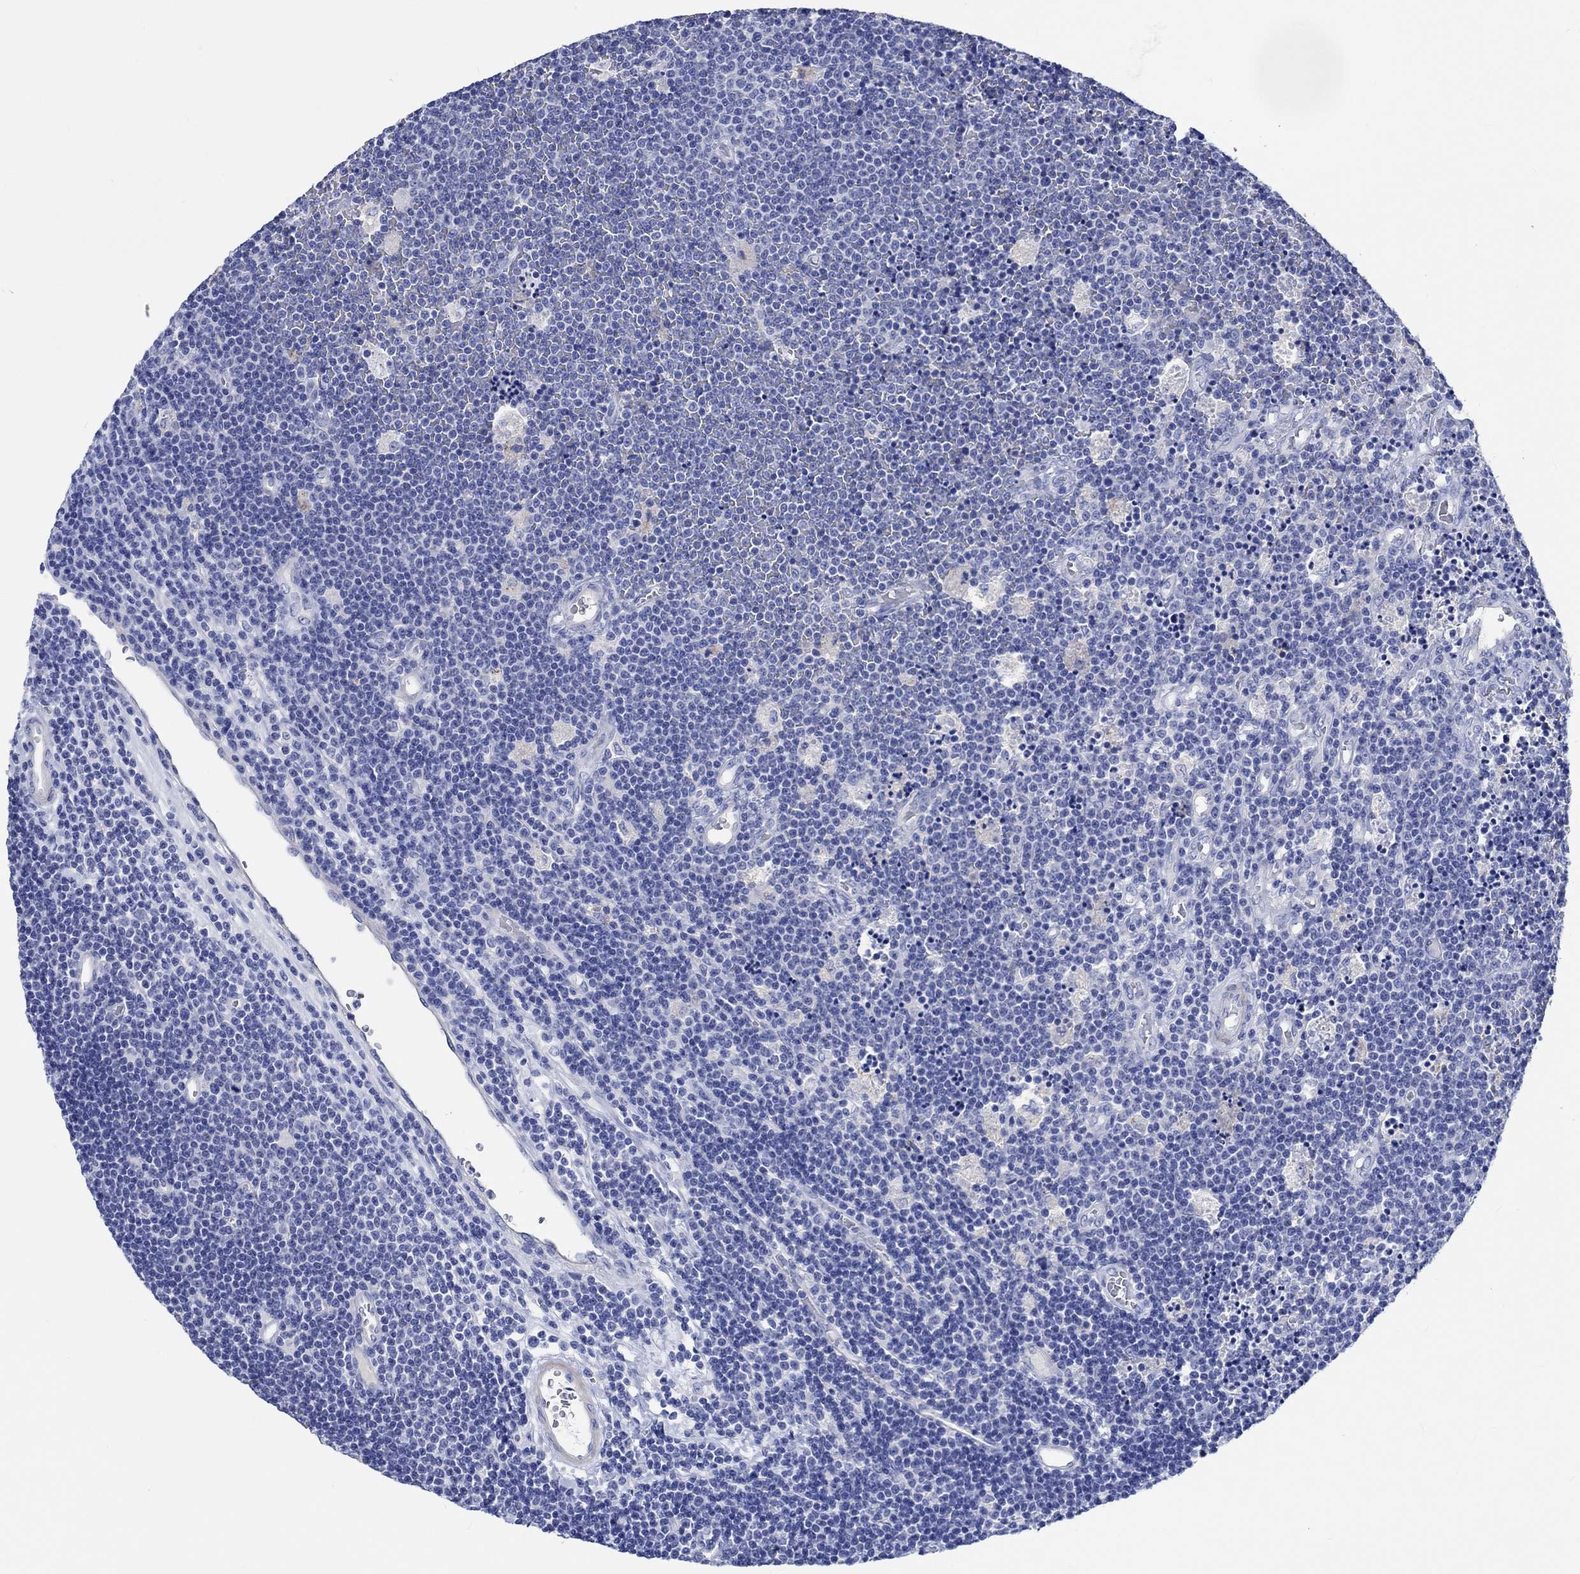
{"staining": {"intensity": "negative", "quantity": "none", "location": "none"}, "tissue": "lymphoma", "cell_type": "Tumor cells", "image_type": "cancer", "snomed": [{"axis": "morphology", "description": "Malignant lymphoma, non-Hodgkin's type, Low grade"}, {"axis": "topography", "description": "Brain"}], "caption": "There is no significant expression in tumor cells of lymphoma.", "gene": "SHISA4", "patient": {"sex": "female", "age": 66}}